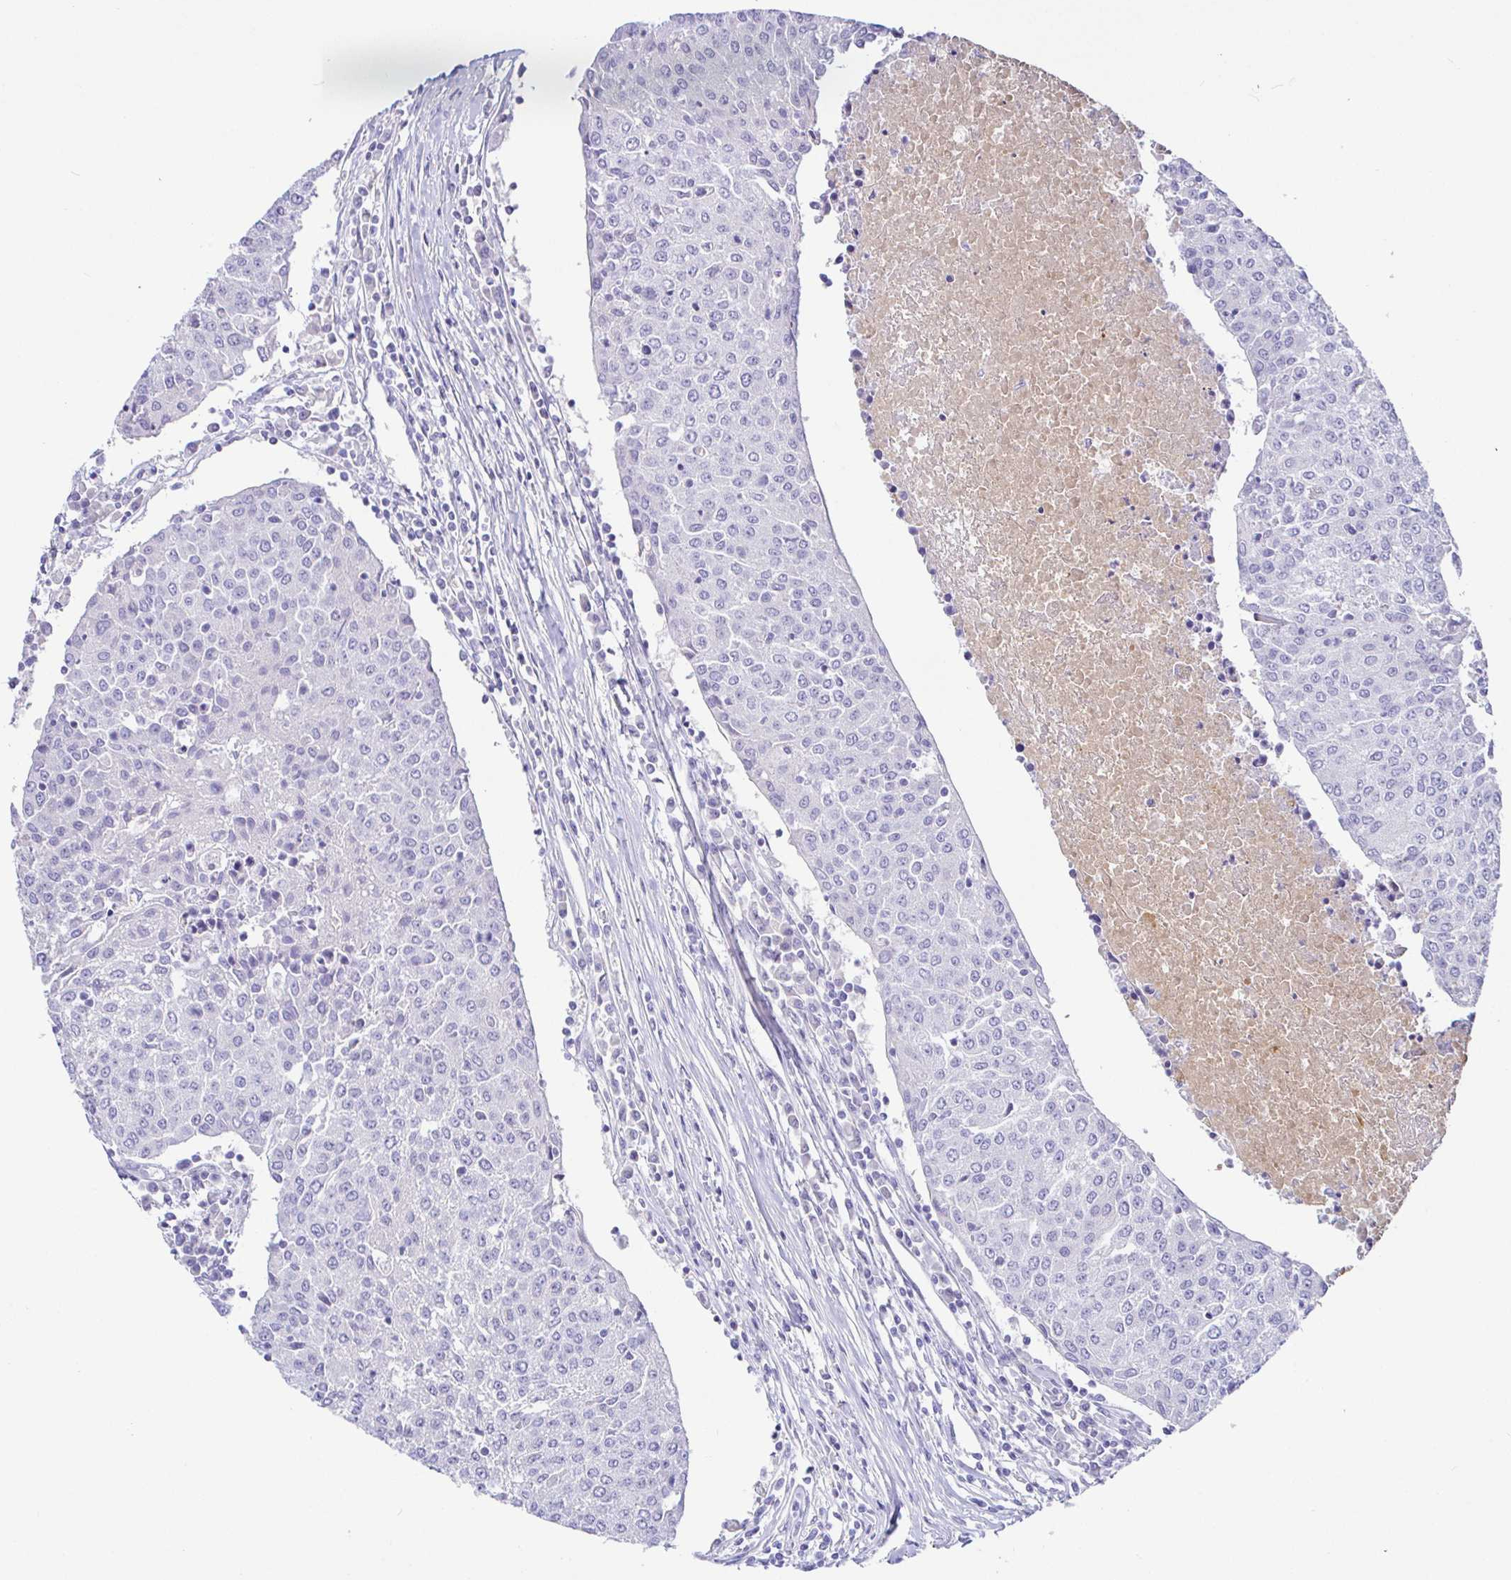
{"staining": {"intensity": "negative", "quantity": "none", "location": "none"}, "tissue": "urothelial cancer", "cell_type": "Tumor cells", "image_type": "cancer", "snomed": [{"axis": "morphology", "description": "Urothelial carcinoma, High grade"}, {"axis": "topography", "description": "Urinary bladder"}], "caption": "Immunohistochemical staining of human urothelial cancer displays no significant expression in tumor cells.", "gene": "SAA4", "patient": {"sex": "female", "age": 85}}